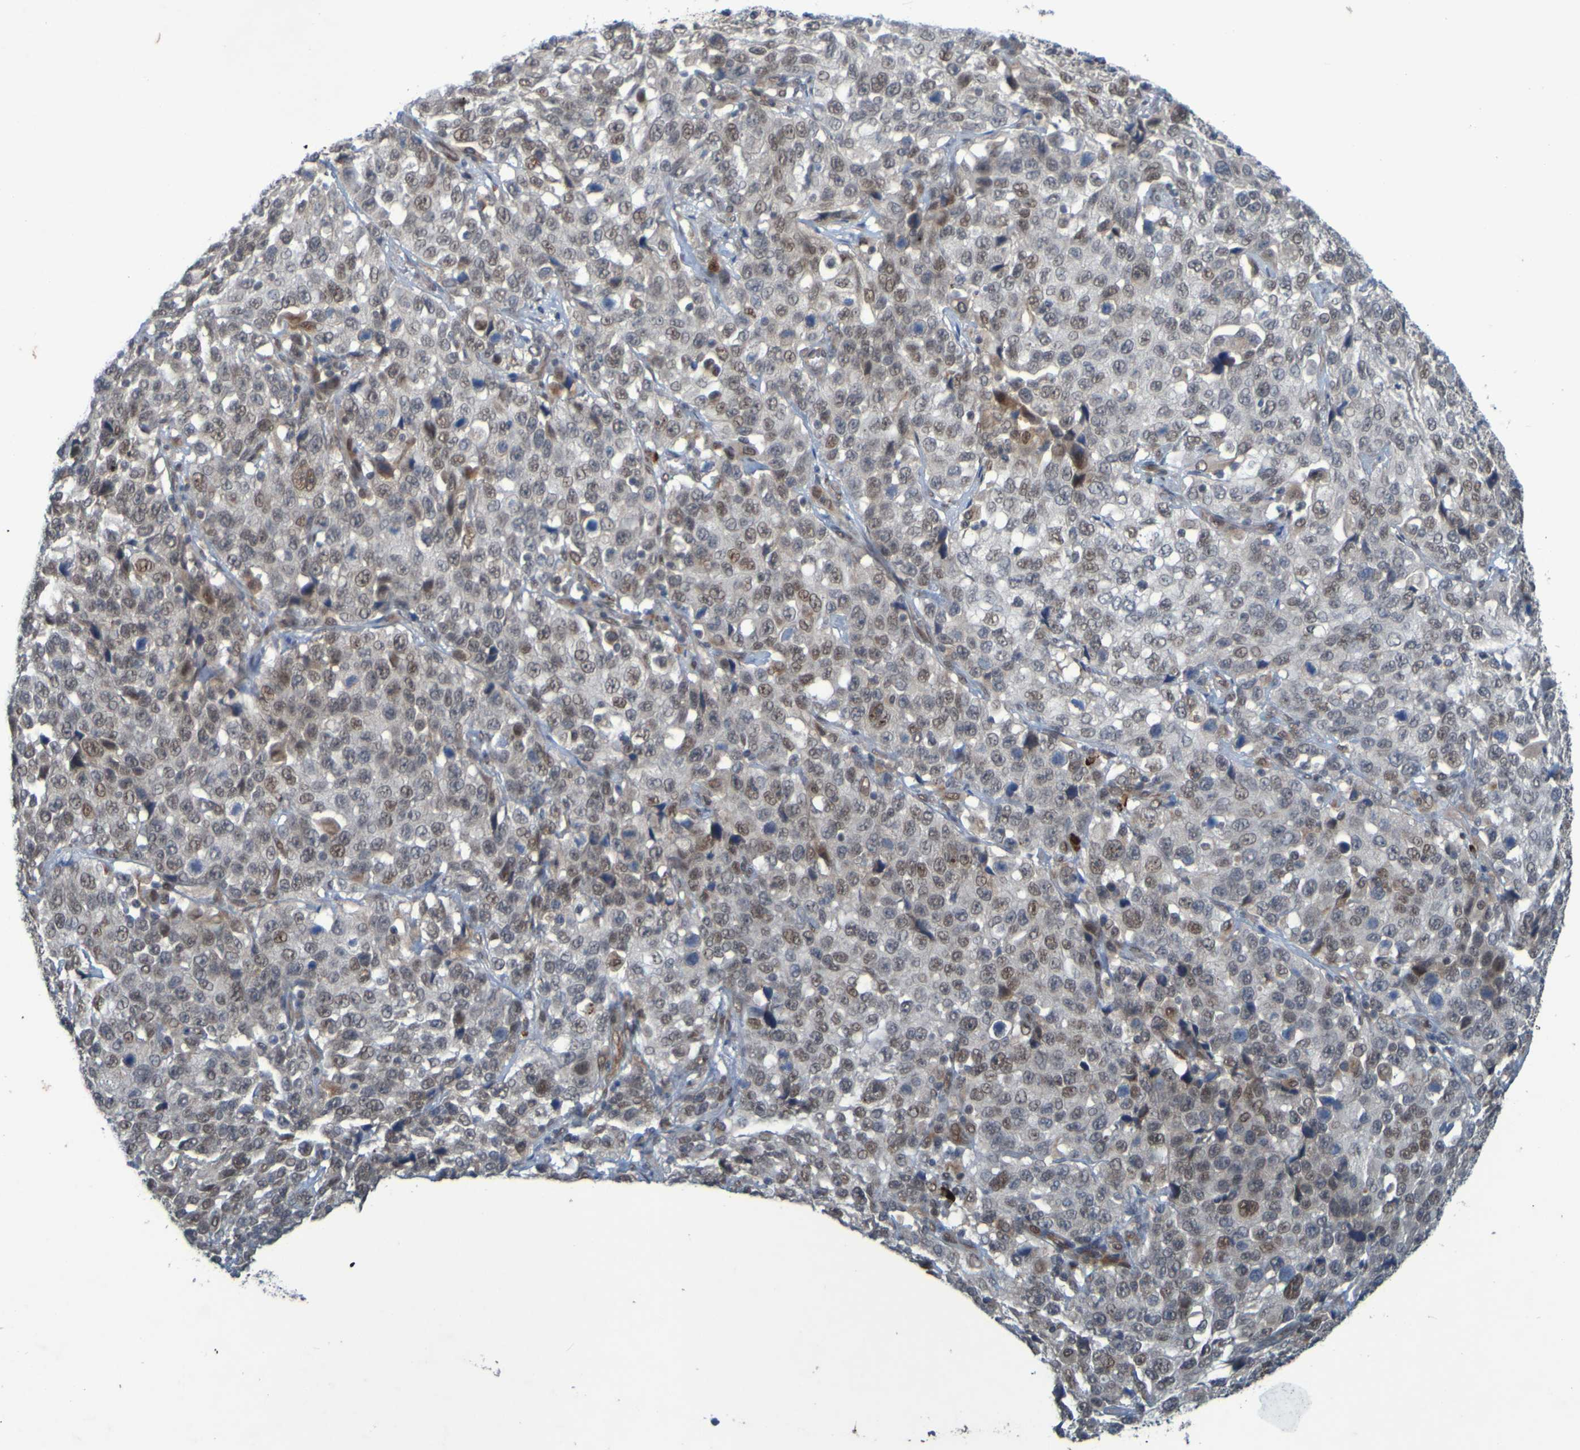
{"staining": {"intensity": "weak", "quantity": "25%-75%", "location": "nuclear"}, "tissue": "stomach cancer", "cell_type": "Tumor cells", "image_type": "cancer", "snomed": [{"axis": "morphology", "description": "Normal tissue, NOS"}, {"axis": "morphology", "description": "Adenocarcinoma, NOS"}, {"axis": "topography", "description": "Stomach"}], "caption": "An immunohistochemistry (IHC) micrograph of tumor tissue is shown. Protein staining in brown highlights weak nuclear positivity in stomach adenocarcinoma within tumor cells. The protein of interest is stained brown, and the nuclei are stained in blue (DAB (3,3'-diaminobenzidine) IHC with brightfield microscopy, high magnification).", "gene": "MCPH1", "patient": {"sex": "male", "age": 48}}